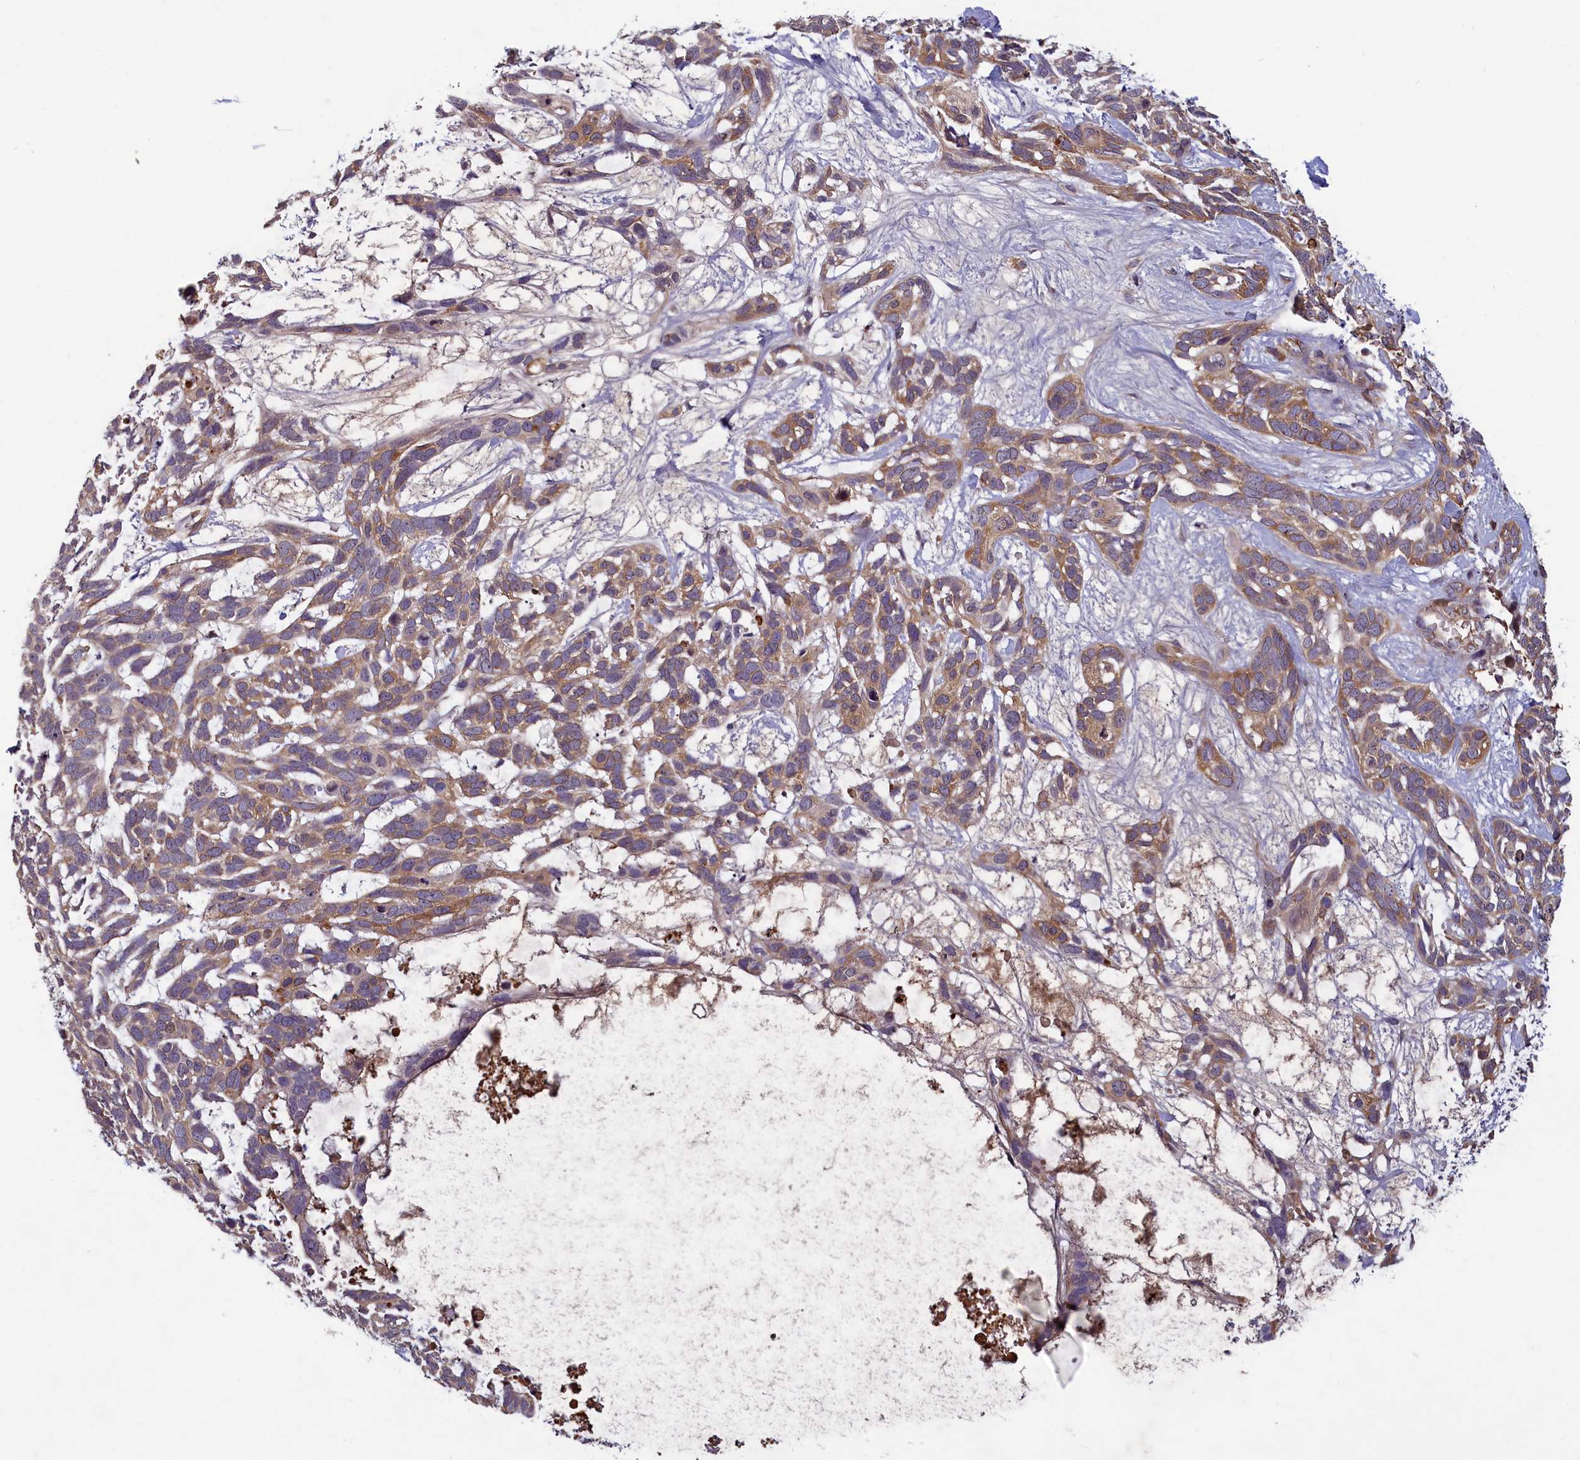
{"staining": {"intensity": "moderate", "quantity": ">75%", "location": "cytoplasmic/membranous"}, "tissue": "skin cancer", "cell_type": "Tumor cells", "image_type": "cancer", "snomed": [{"axis": "morphology", "description": "Basal cell carcinoma"}, {"axis": "topography", "description": "Skin"}], "caption": "Human basal cell carcinoma (skin) stained for a protein (brown) shows moderate cytoplasmic/membranous positive staining in approximately >75% of tumor cells.", "gene": "NUDT6", "patient": {"sex": "male", "age": 88}}